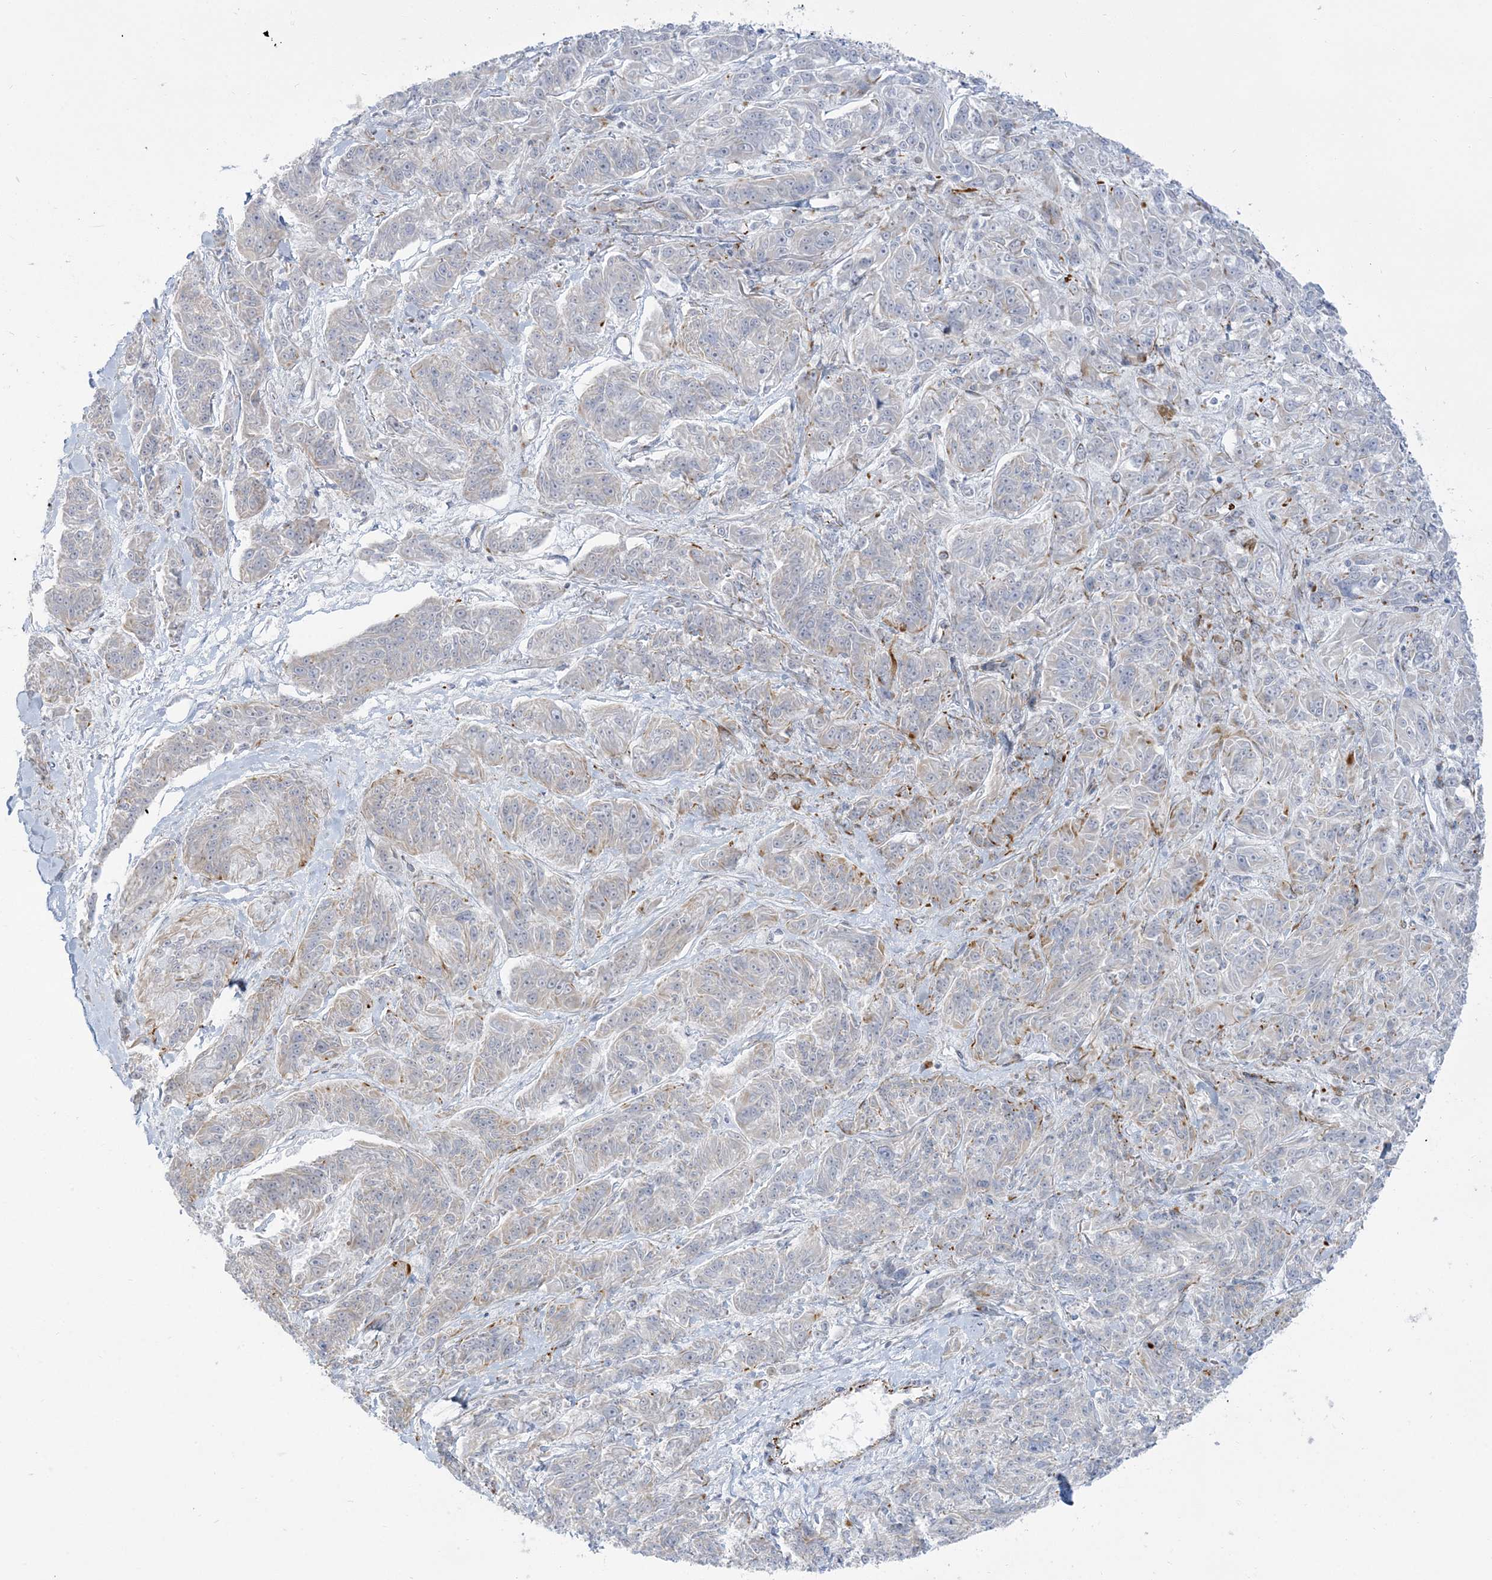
{"staining": {"intensity": "negative", "quantity": "none", "location": "none"}, "tissue": "melanoma", "cell_type": "Tumor cells", "image_type": "cancer", "snomed": [{"axis": "morphology", "description": "Malignant melanoma, NOS"}, {"axis": "topography", "description": "Skin"}], "caption": "Histopathology image shows no significant protein positivity in tumor cells of melanoma.", "gene": "GPAT2", "patient": {"sex": "male", "age": 53}}